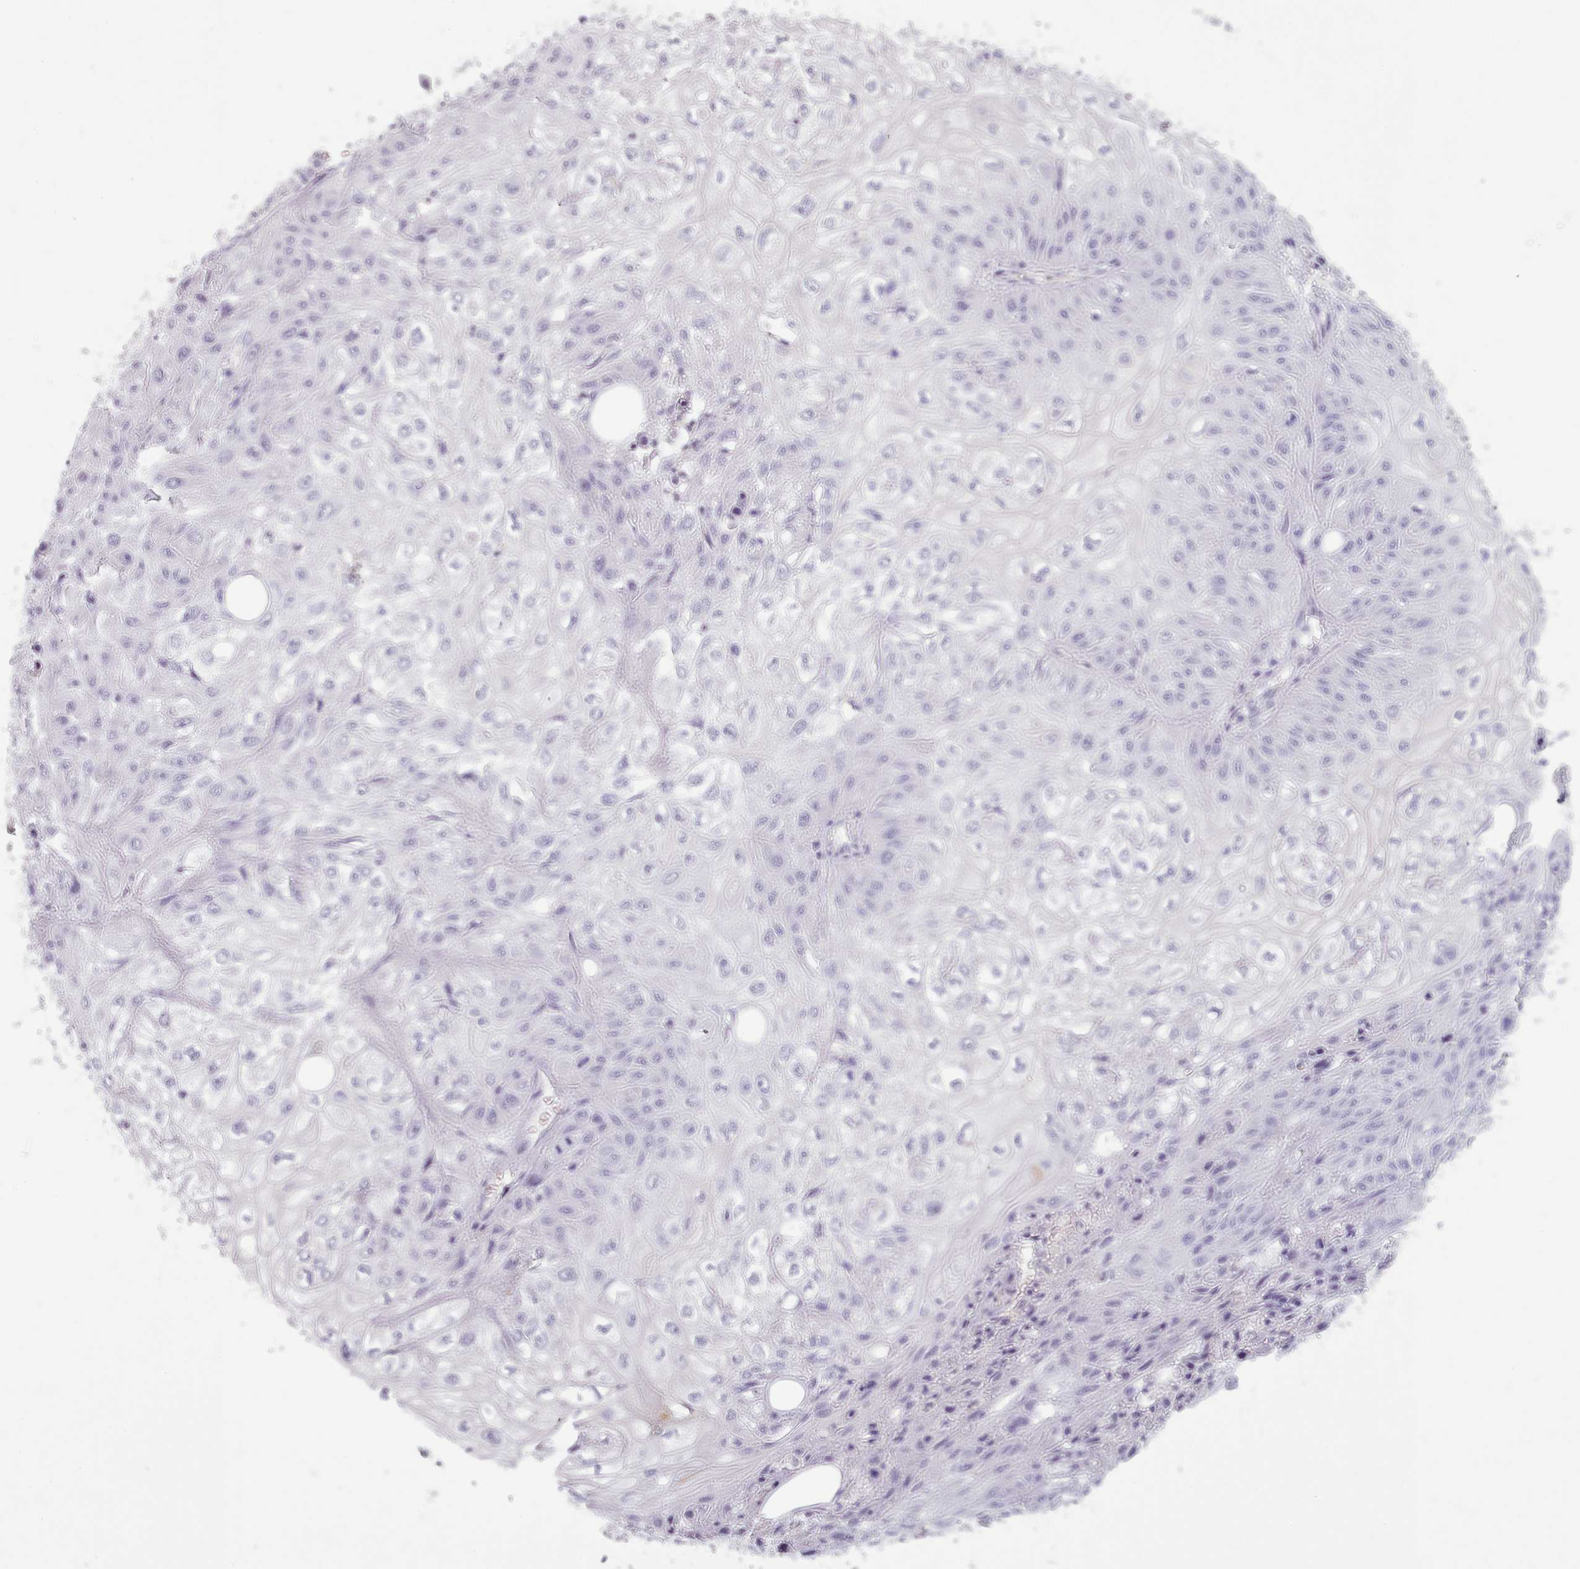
{"staining": {"intensity": "negative", "quantity": "none", "location": "none"}, "tissue": "skin cancer", "cell_type": "Tumor cells", "image_type": "cancer", "snomed": [{"axis": "morphology", "description": "Squamous cell carcinoma, NOS"}, {"axis": "morphology", "description": "Squamous cell carcinoma, metastatic, NOS"}, {"axis": "topography", "description": "Skin"}, {"axis": "topography", "description": "Lymph node"}], "caption": "Immunohistochemical staining of human skin cancer (metastatic squamous cell carcinoma) demonstrates no significant expression in tumor cells.", "gene": "NDST2", "patient": {"sex": "male", "age": 75}}